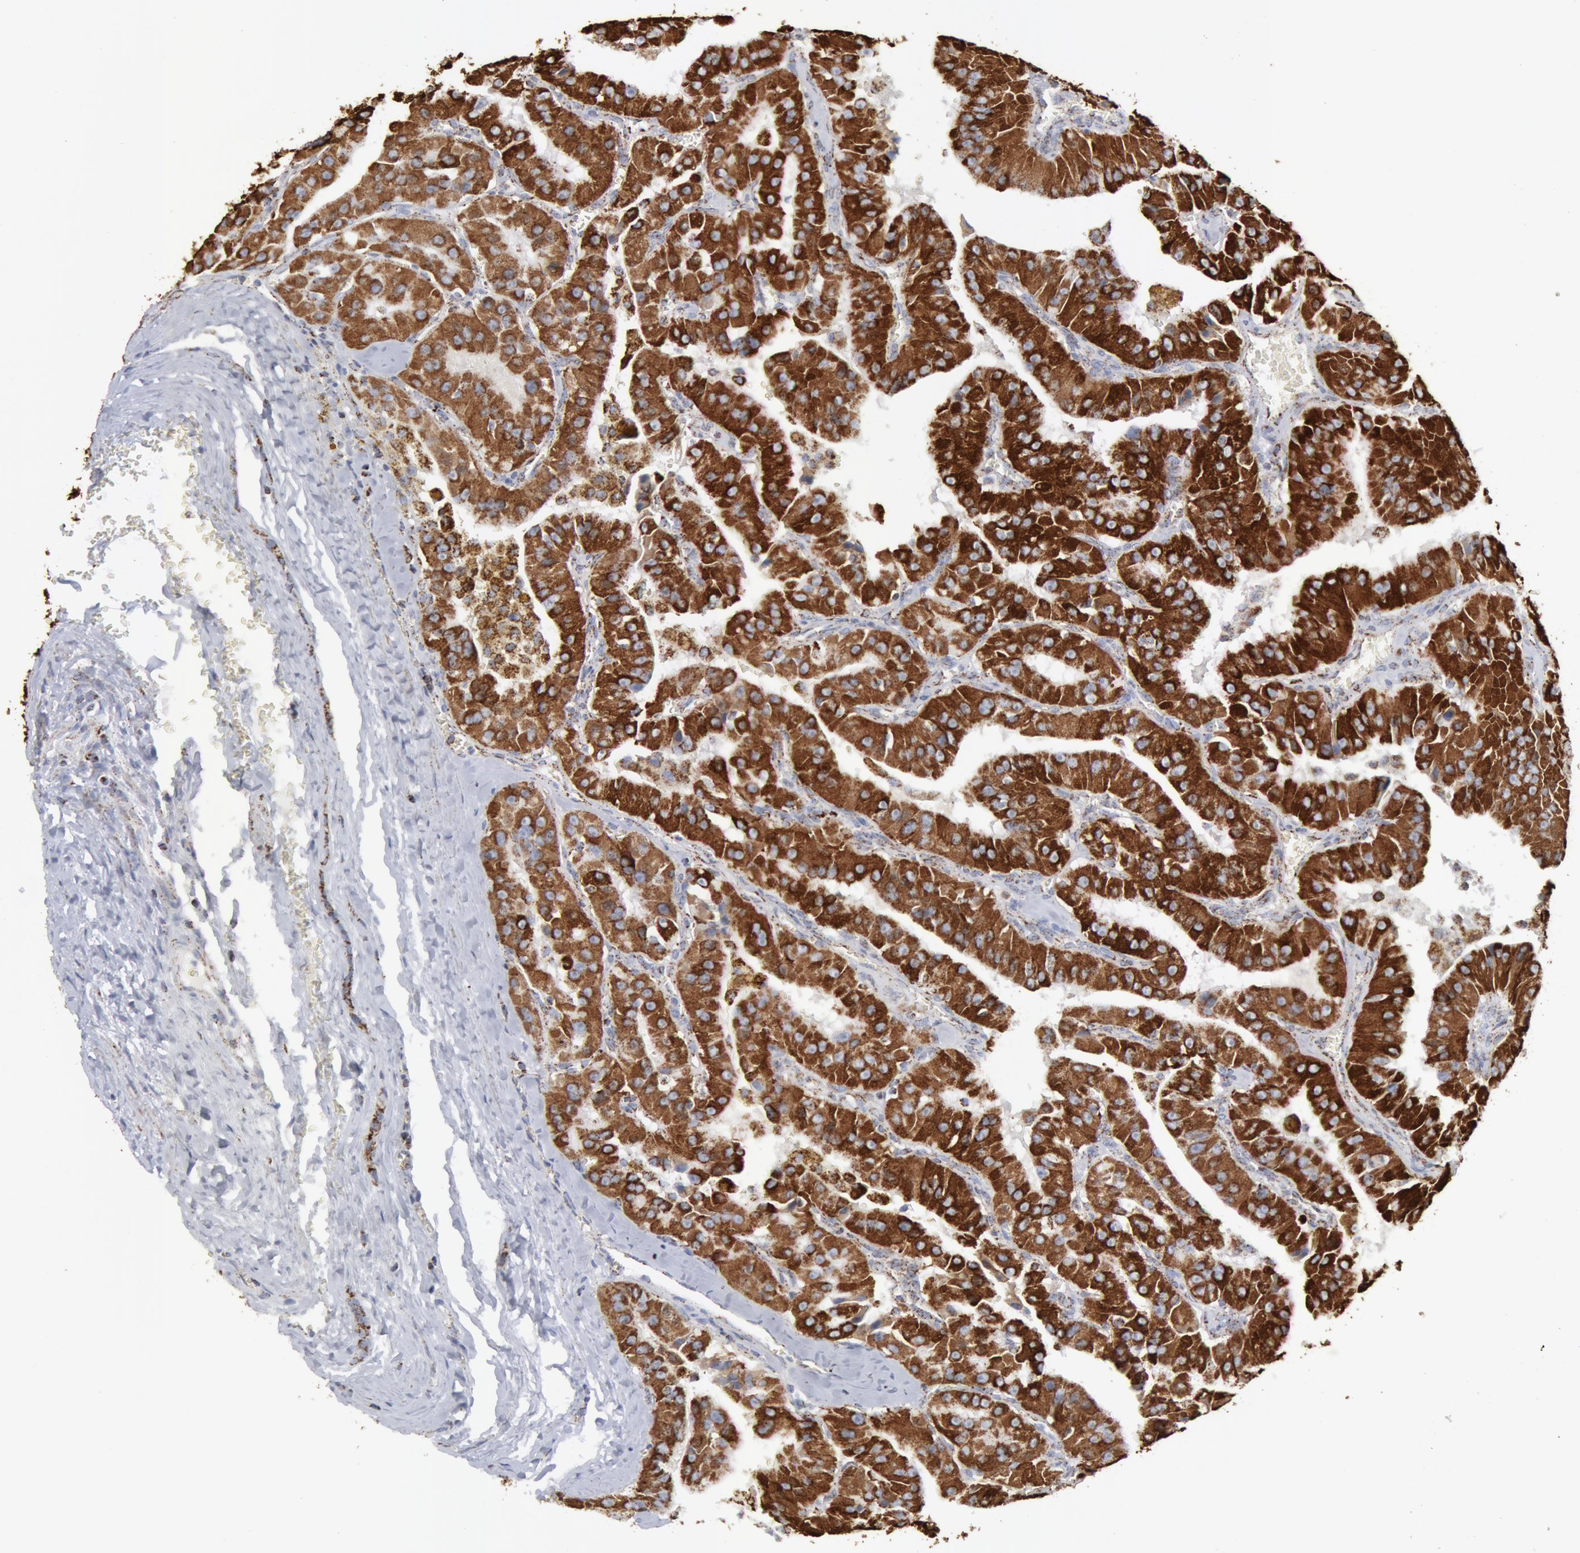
{"staining": {"intensity": "strong", "quantity": ">75%", "location": "cytoplasmic/membranous"}, "tissue": "thyroid cancer", "cell_type": "Tumor cells", "image_type": "cancer", "snomed": [{"axis": "morphology", "description": "Carcinoma, NOS"}, {"axis": "topography", "description": "Thyroid gland"}], "caption": "This is an image of IHC staining of thyroid cancer, which shows strong staining in the cytoplasmic/membranous of tumor cells.", "gene": "ATP5F1B", "patient": {"sex": "male", "age": 76}}